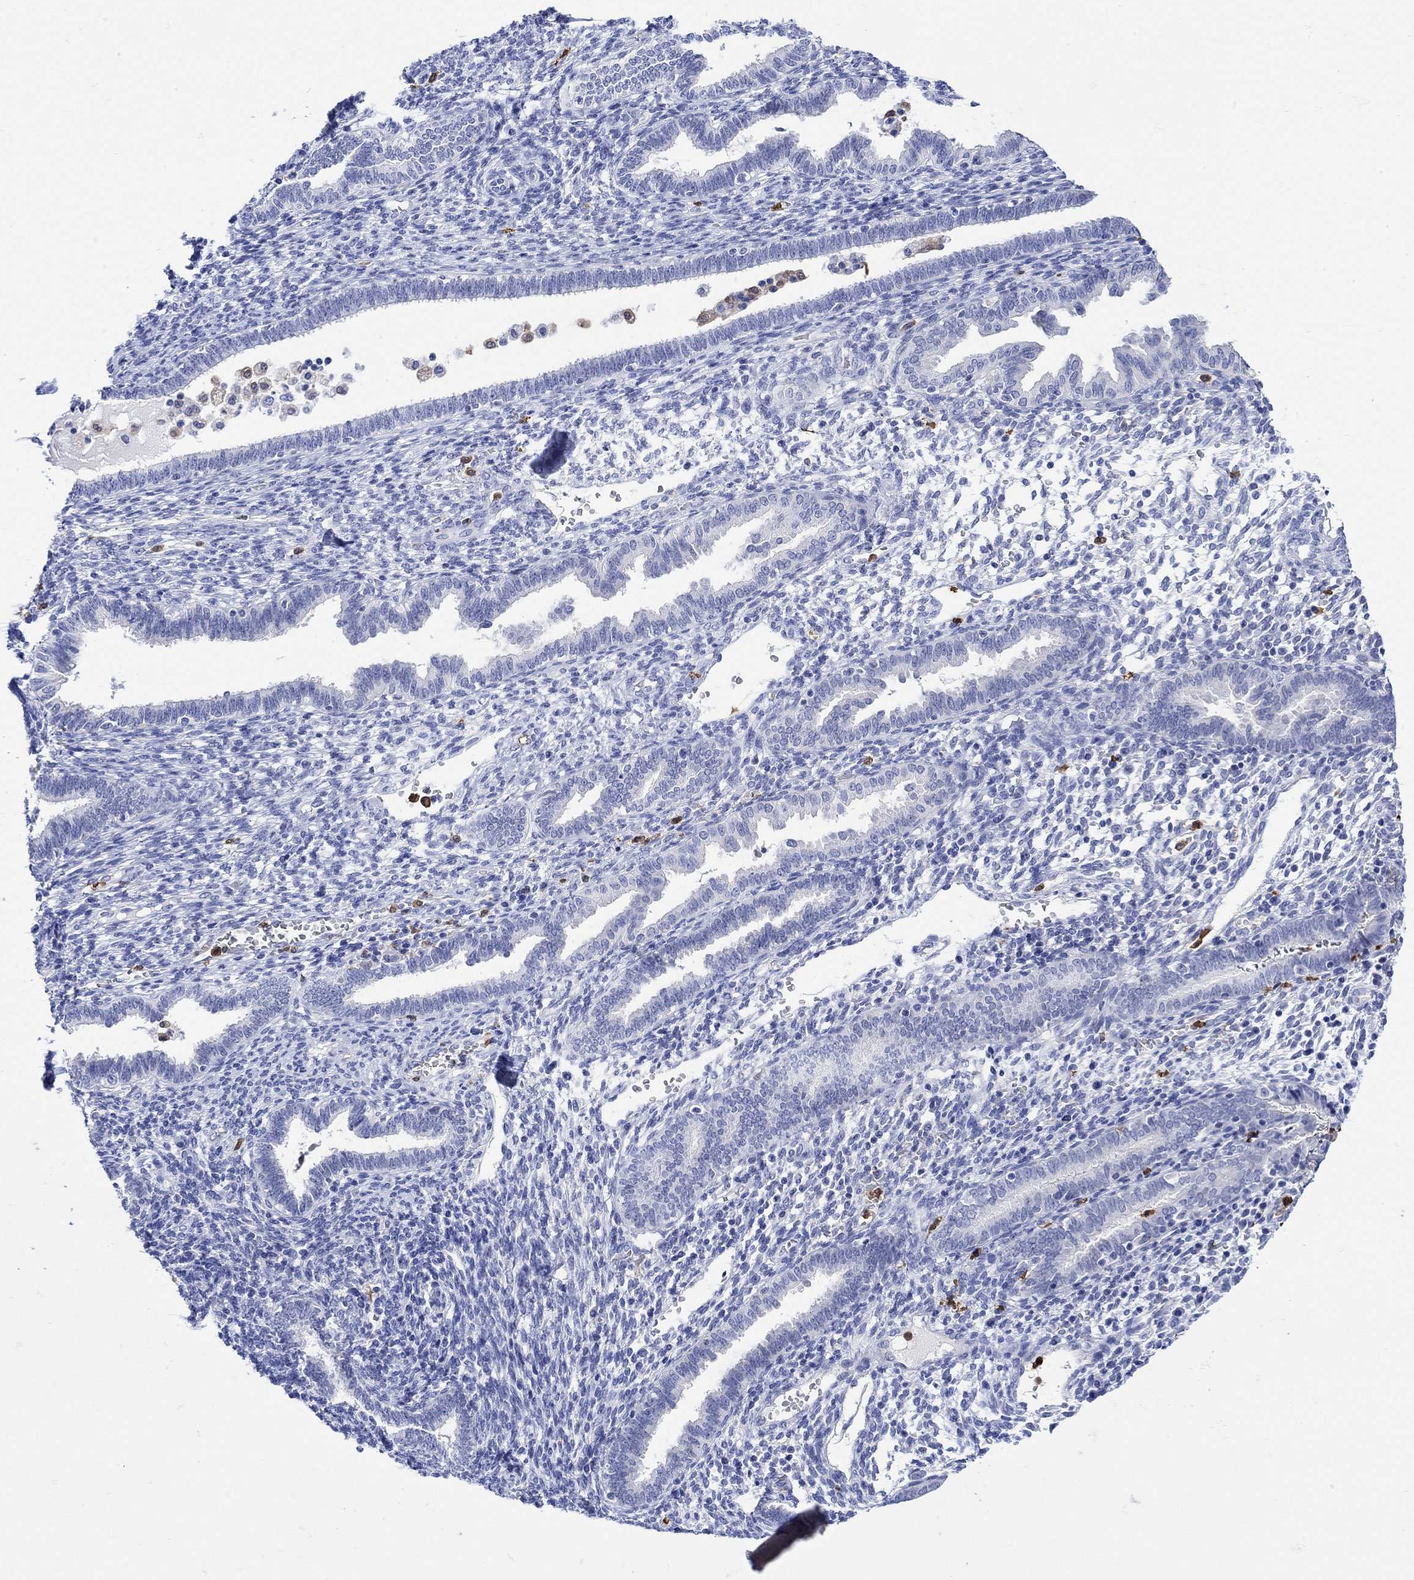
{"staining": {"intensity": "negative", "quantity": "none", "location": "none"}, "tissue": "endometrium", "cell_type": "Cells in endometrial stroma", "image_type": "normal", "snomed": [{"axis": "morphology", "description": "Normal tissue, NOS"}, {"axis": "topography", "description": "Endometrium"}], "caption": "Protein analysis of benign endometrium reveals no significant staining in cells in endometrial stroma. (IHC, brightfield microscopy, high magnification).", "gene": "LINGO3", "patient": {"sex": "female", "age": 42}}